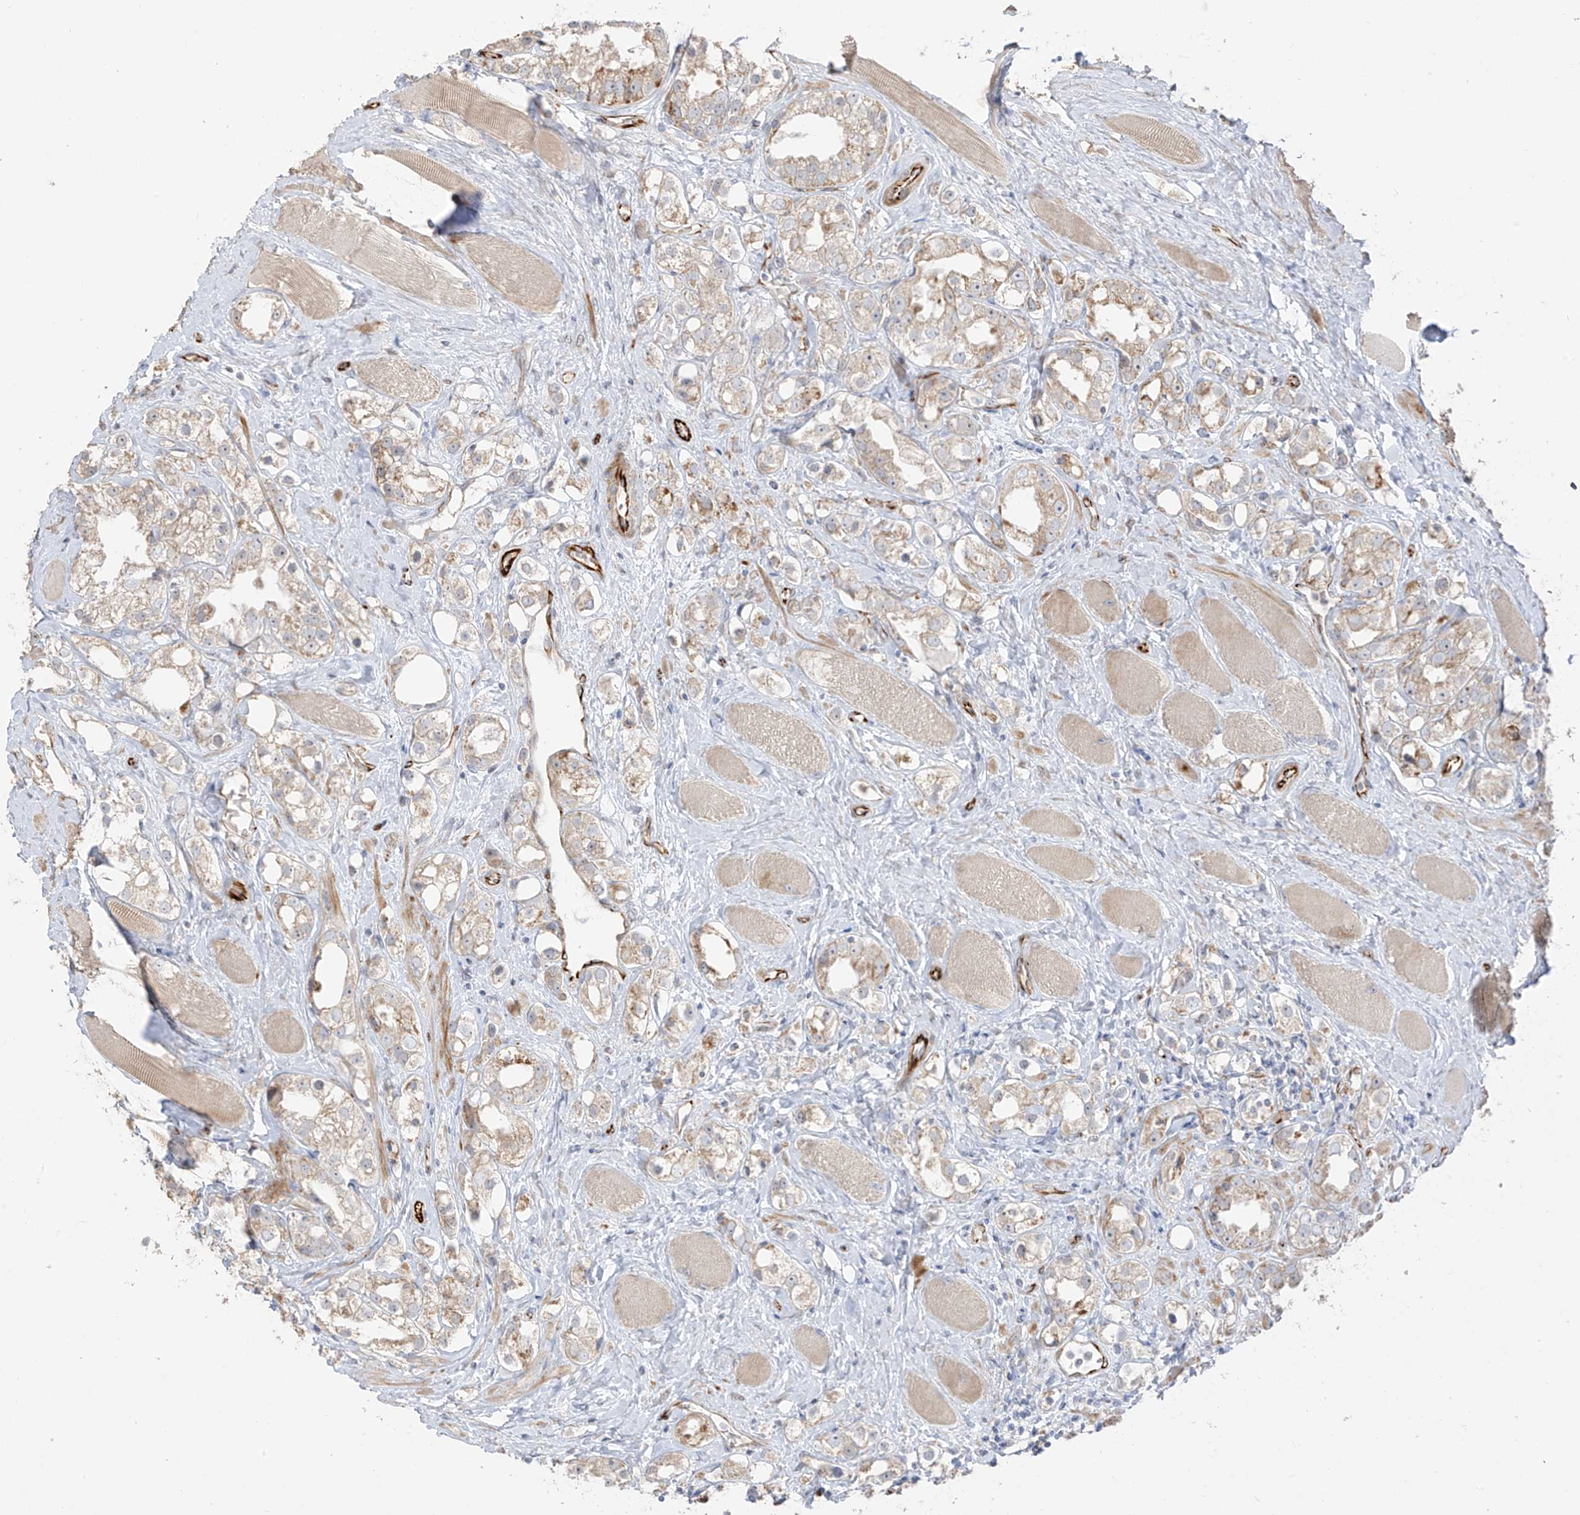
{"staining": {"intensity": "moderate", "quantity": "<25%", "location": "cytoplasmic/membranous"}, "tissue": "prostate cancer", "cell_type": "Tumor cells", "image_type": "cancer", "snomed": [{"axis": "morphology", "description": "Adenocarcinoma, NOS"}, {"axis": "topography", "description": "Prostate"}], "caption": "High-magnification brightfield microscopy of prostate cancer stained with DAB (brown) and counterstained with hematoxylin (blue). tumor cells exhibit moderate cytoplasmic/membranous expression is identified in about<25% of cells.", "gene": "DCDC2", "patient": {"sex": "male", "age": 79}}